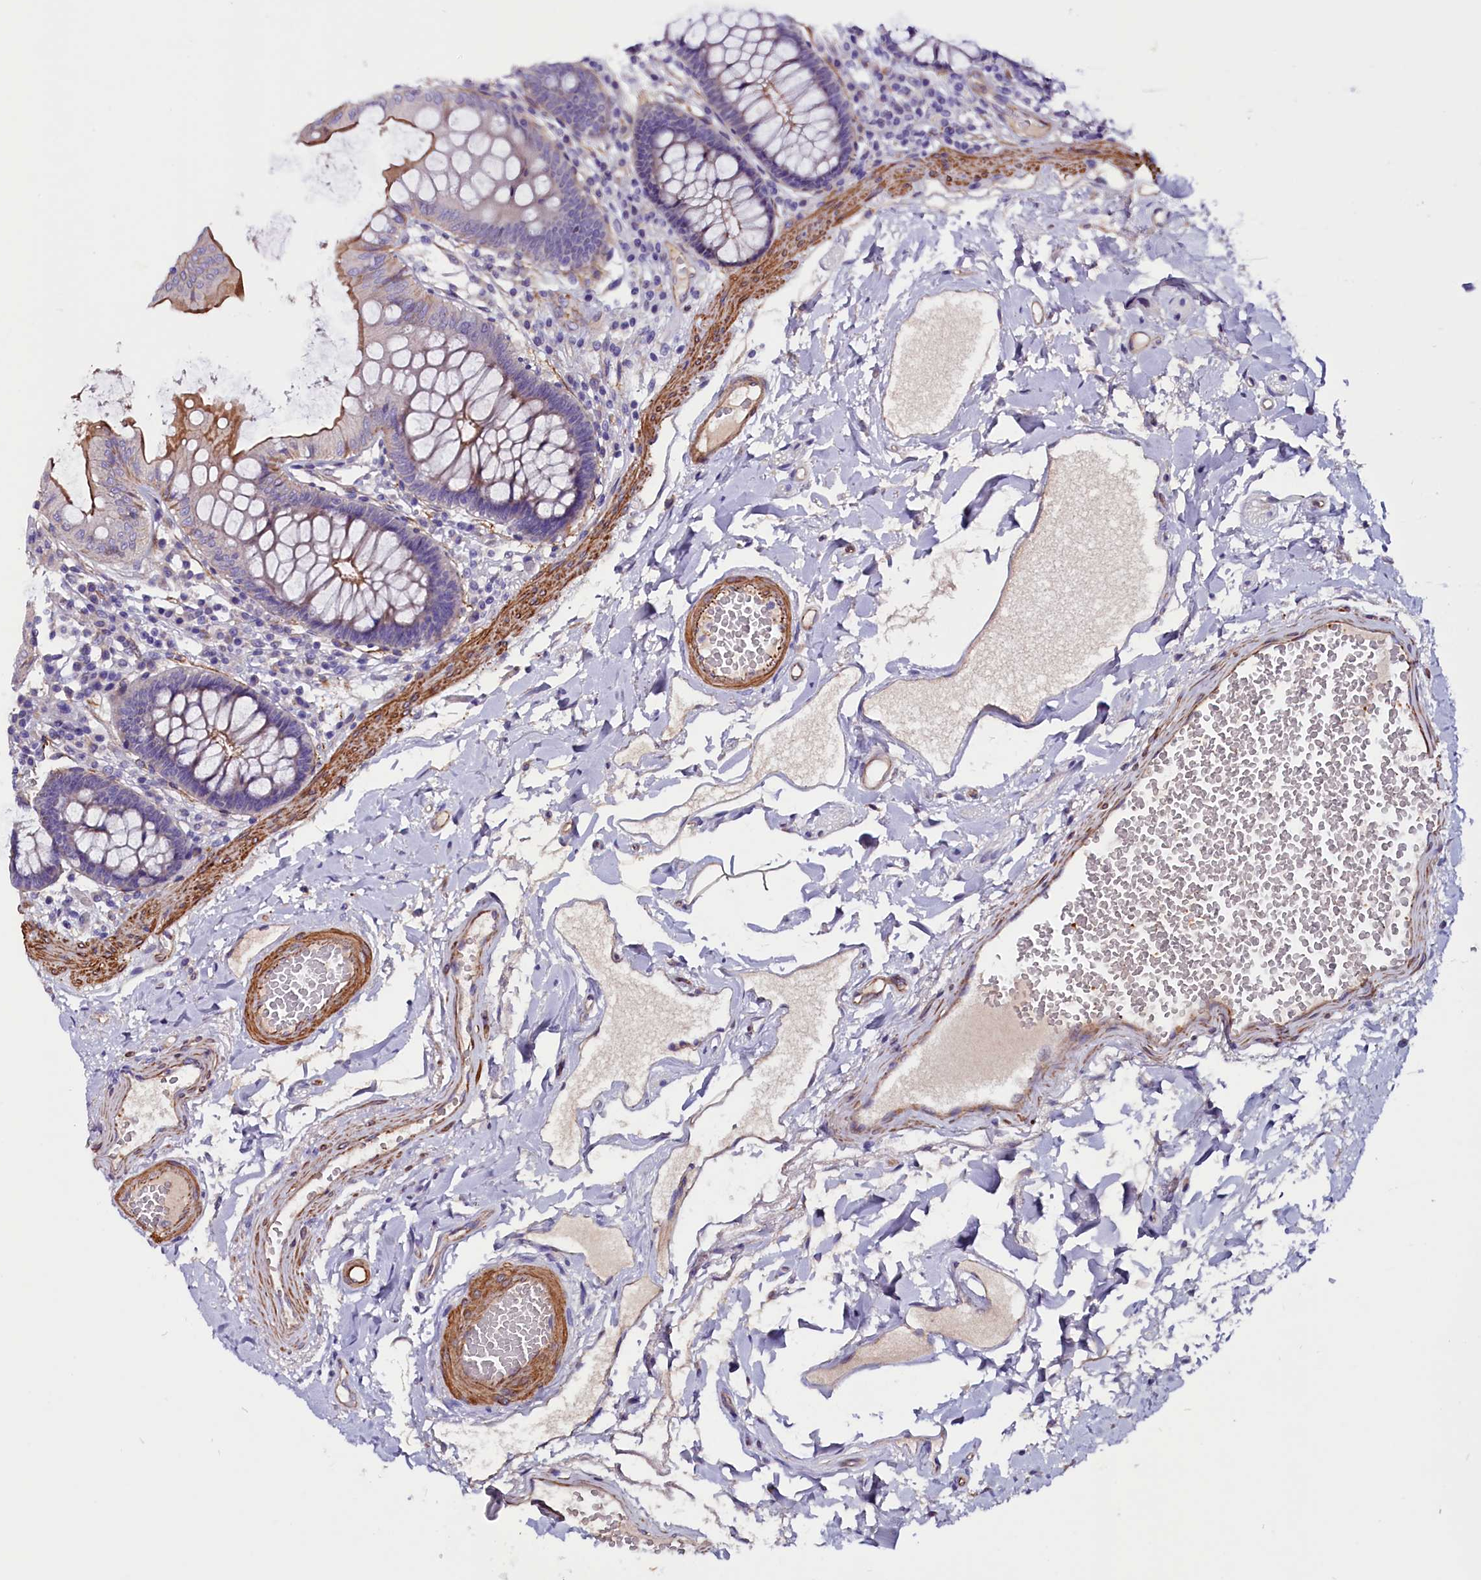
{"staining": {"intensity": "moderate", "quantity": ">75%", "location": "cytoplasmic/membranous"}, "tissue": "colon", "cell_type": "Endothelial cells", "image_type": "normal", "snomed": [{"axis": "morphology", "description": "Normal tissue, NOS"}, {"axis": "topography", "description": "Colon"}], "caption": "An immunohistochemistry (IHC) photomicrograph of benign tissue is shown. Protein staining in brown highlights moderate cytoplasmic/membranous positivity in colon within endothelial cells.", "gene": "ZNF749", "patient": {"sex": "male", "age": 84}}